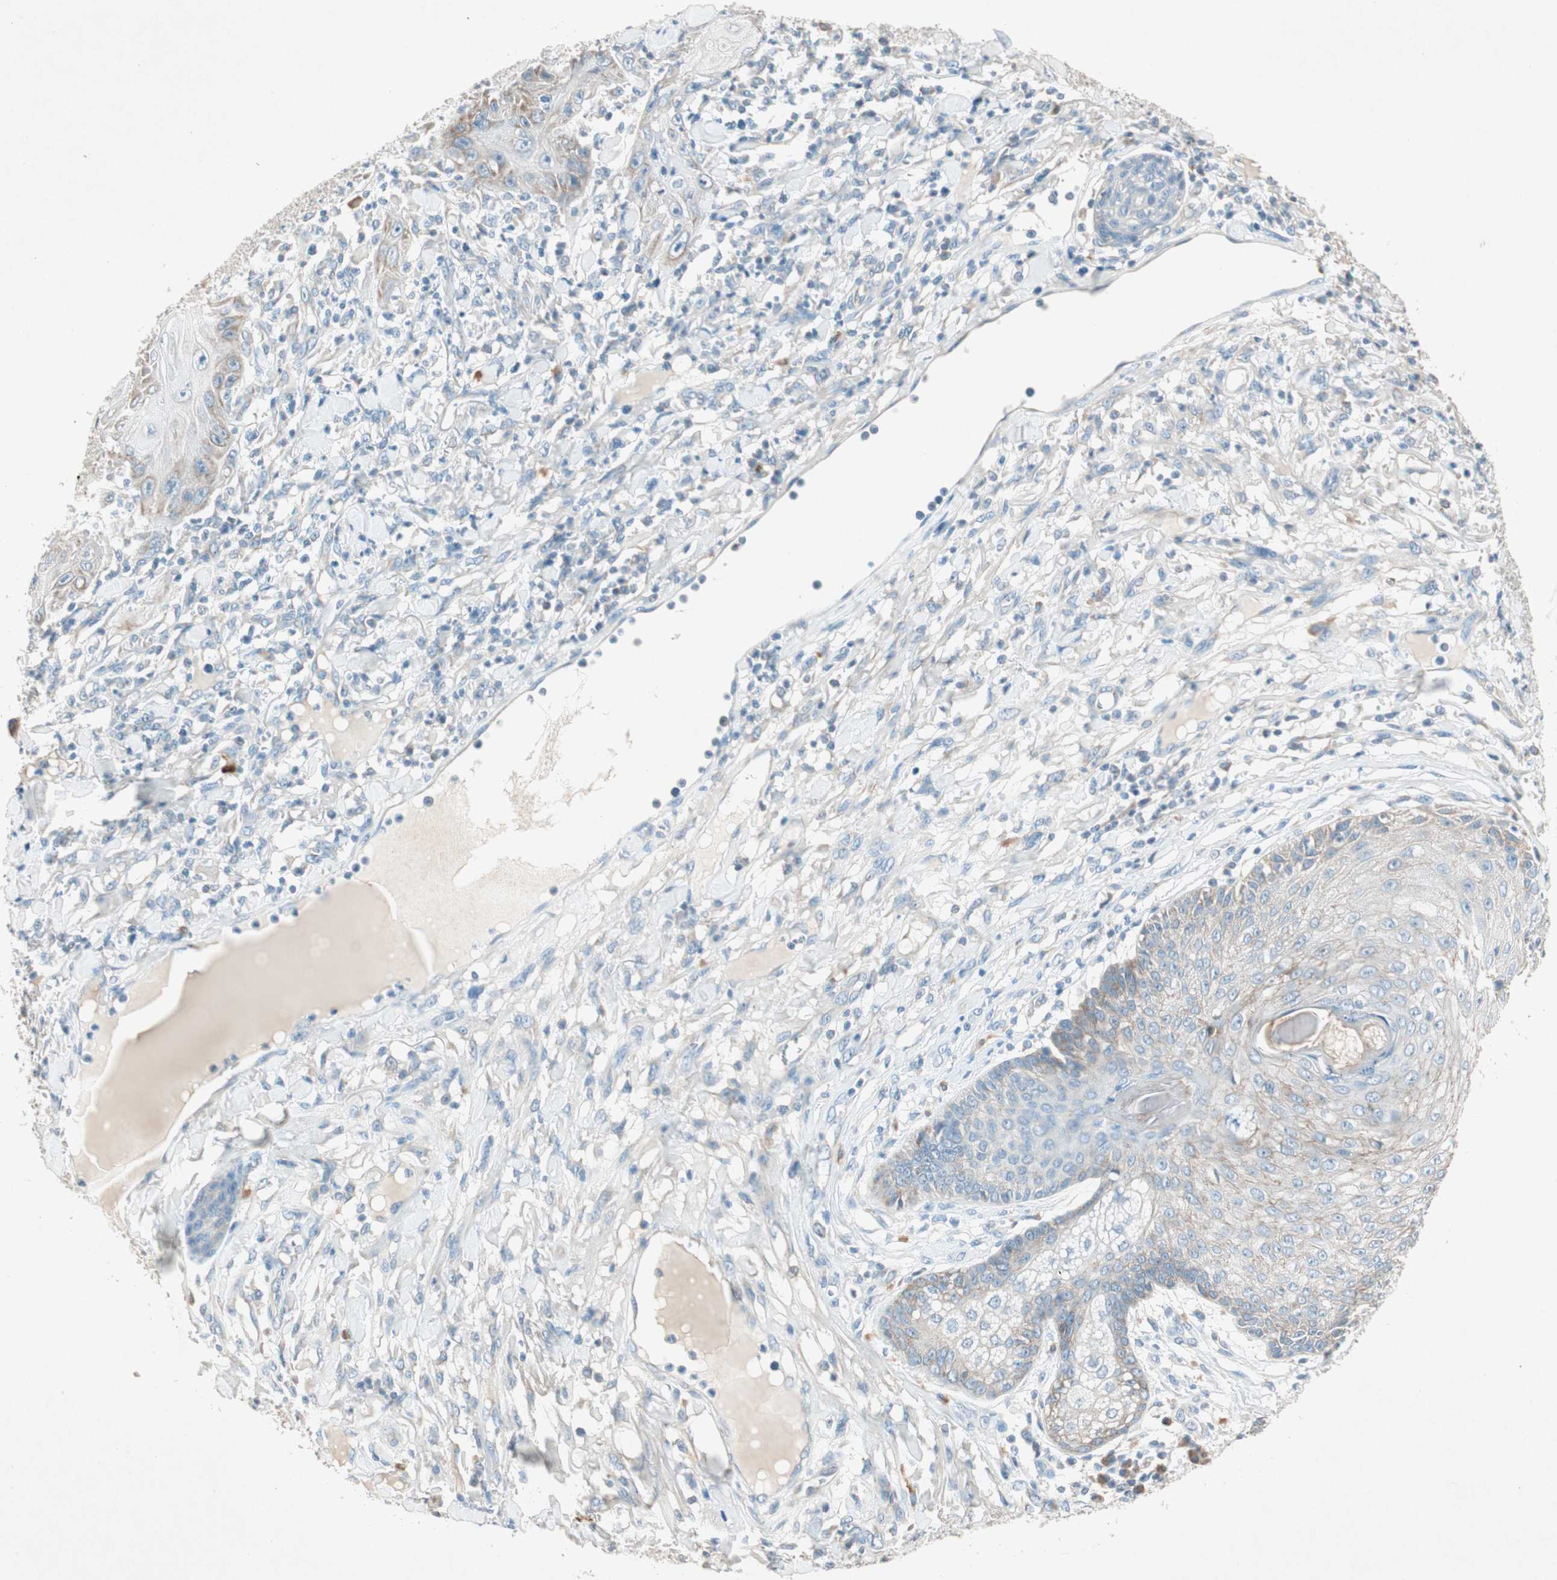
{"staining": {"intensity": "weak", "quantity": "<25%", "location": "cytoplasmic/membranous"}, "tissue": "skin cancer", "cell_type": "Tumor cells", "image_type": "cancer", "snomed": [{"axis": "morphology", "description": "Squamous cell carcinoma, NOS"}, {"axis": "topography", "description": "Skin"}], "caption": "High magnification brightfield microscopy of skin squamous cell carcinoma stained with DAB (3,3'-diaminobenzidine) (brown) and counterstained with hematoxylin (blue): tumor cells show no significant positivity. (DAB immunohistochemistry (IHC) visualized using brightfield microscopy, high magnification).", "gene": "NKAIN1", "patient": {"sex": "female", "age": 78}}